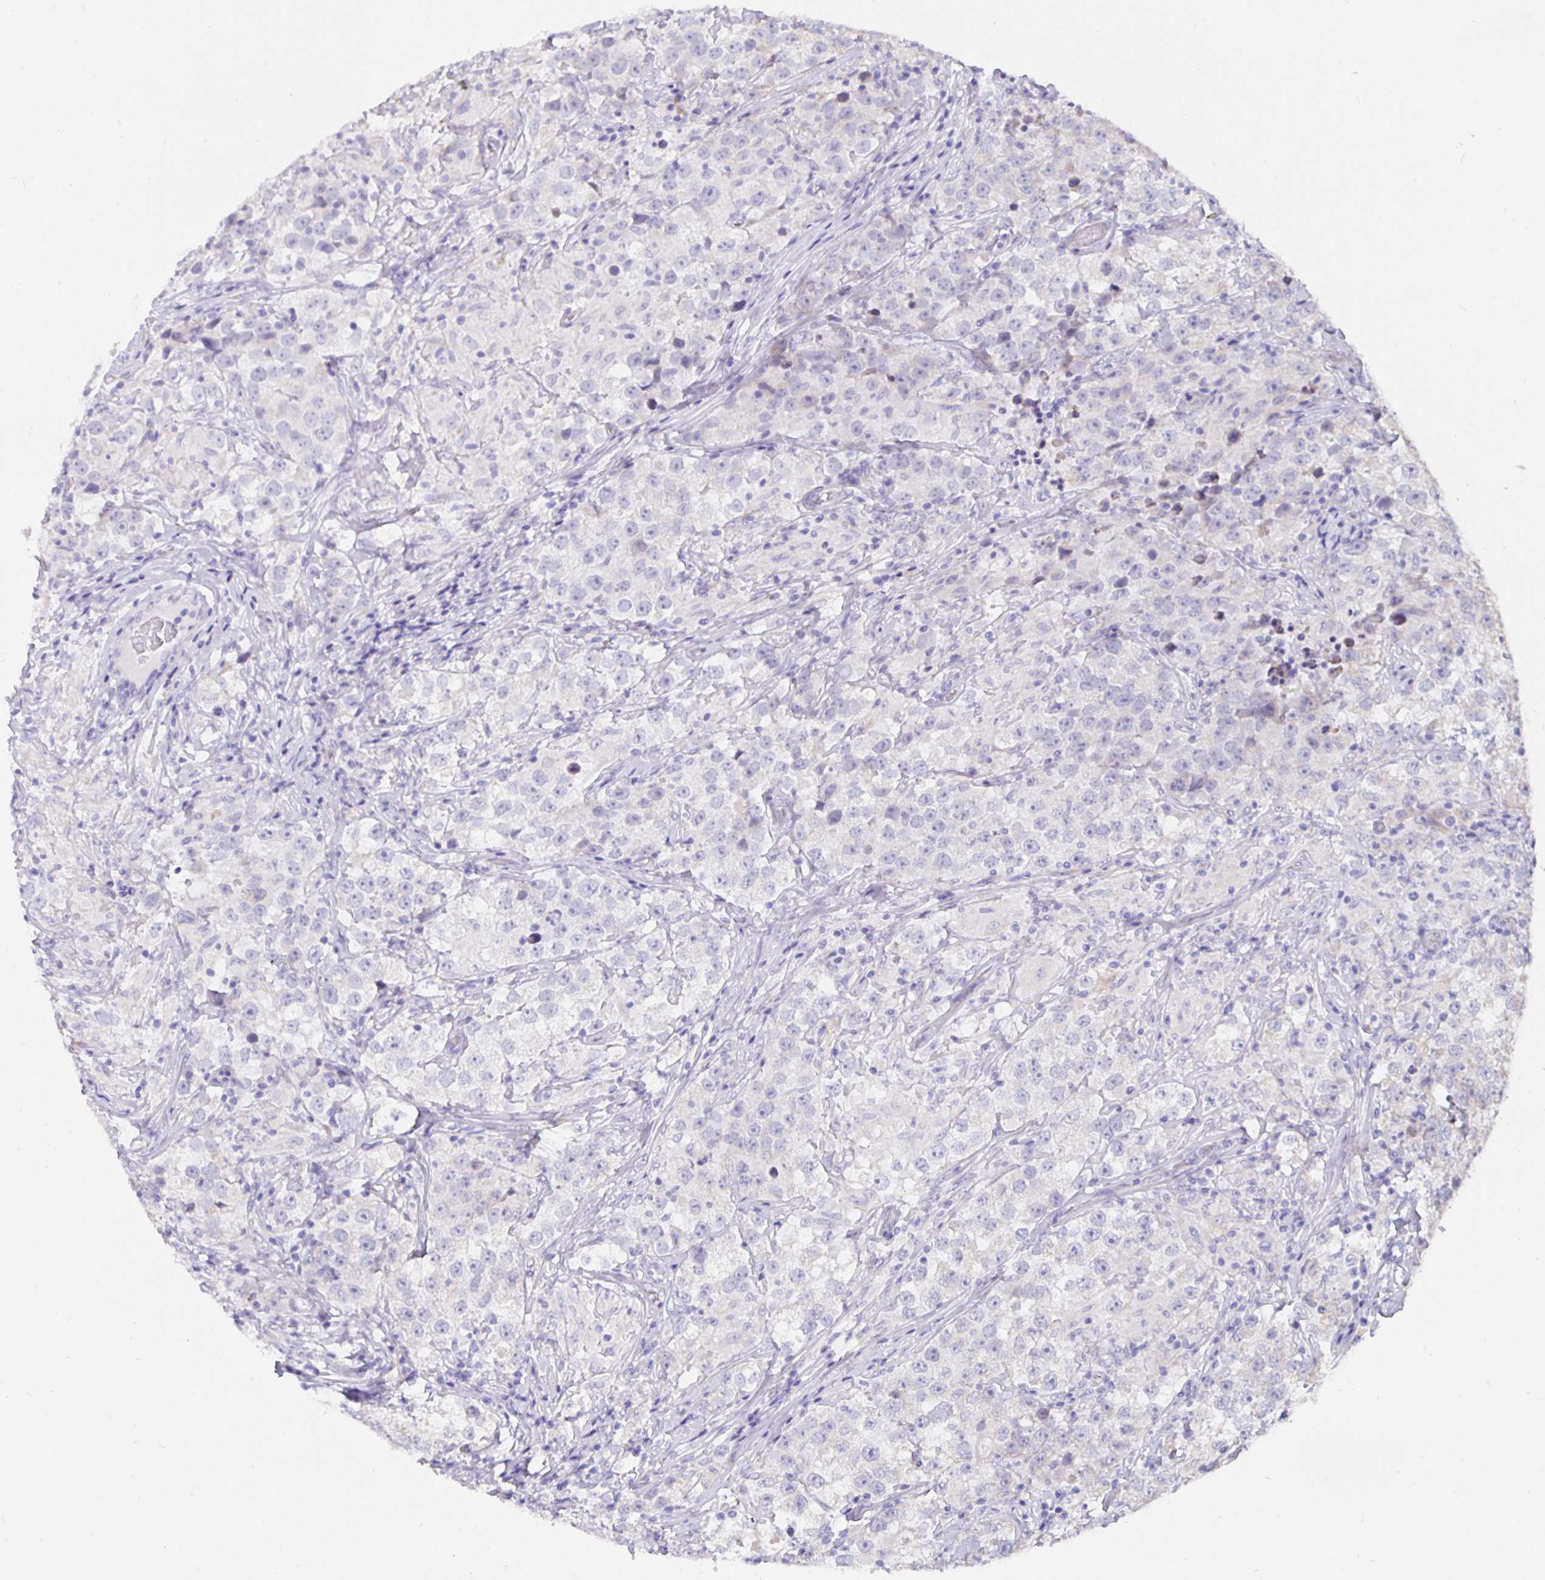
{"staining": {"intensity": "negative", "quantity": "none", "location": "none"}, "tissue": "testis cancer", "cell_type": "Tumor cells", "image_type": "cancer", "snomed": [{"axis": "morphology", "description": "Seminoma, NOS"}, {"axis": "topography", "description": "Testis"}], "caption": "Seminoma (testis) stained for a protein using immunohistochemistry demonstrates no positivity tumor cells.", "gene": "DNAI2", "patient": {"sex": "male", "age": 46}}